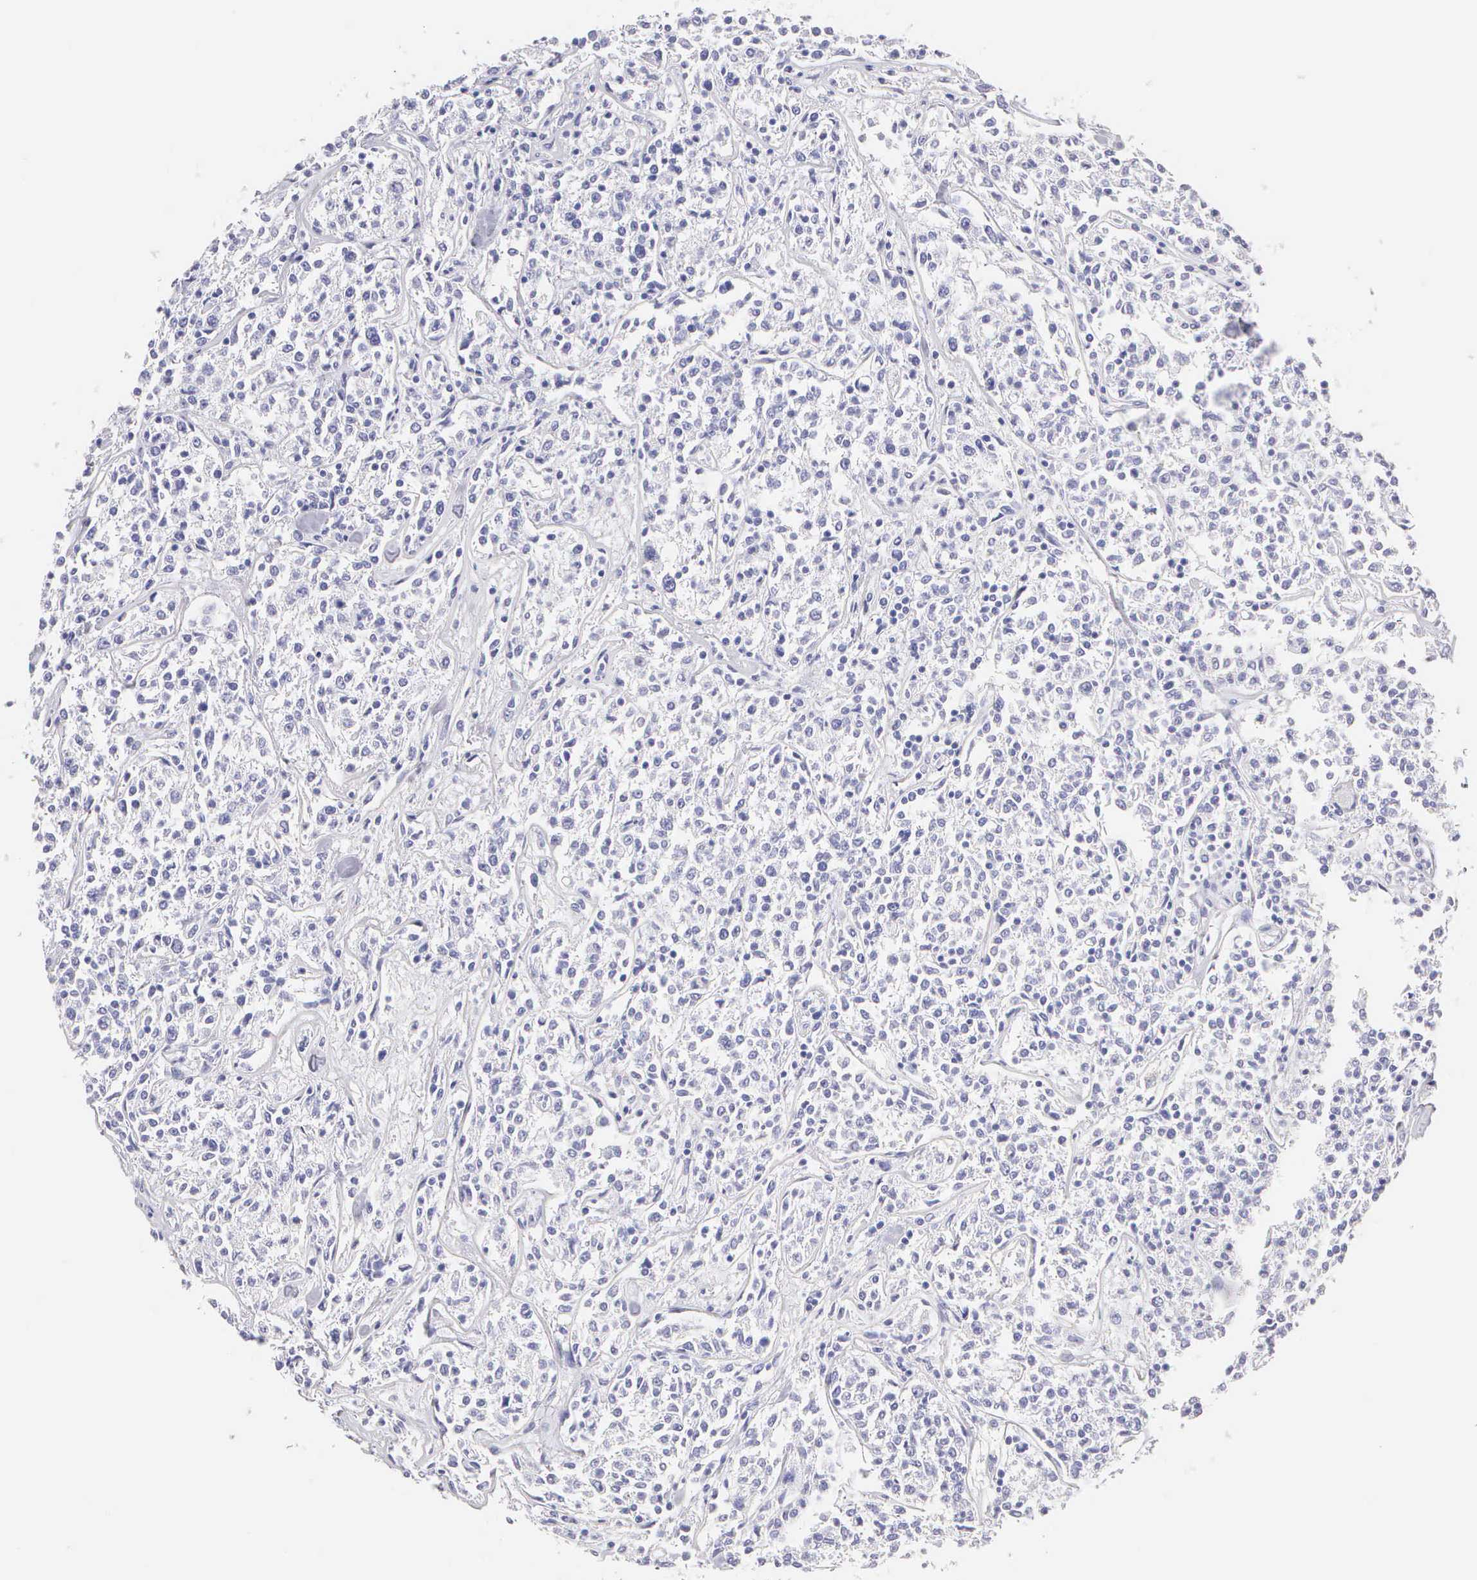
{"staining": {"intensity": "negative", "quantity": "none", "location": "none"}, "tissue": "lymphoma", "cell_type": "Tumor cells", "image_type": "cancer", "snomed": [{"axis": "morphology", "description": "Malignant lymphoma, non-Hodgkin's type, Low grade"}, {"axis": "topography", "description": "Small intestine"}], "caption": "Tumor cells are negative for brown protein staining in malignant lymphoma, non-Hodgkin's type (low-grade). (DAB immunohistochemistry (IHC) visualized using brightfield microscopy, high magnification).", "gene": "KRT17", "patient": {"sex": "female", "age": 59}}